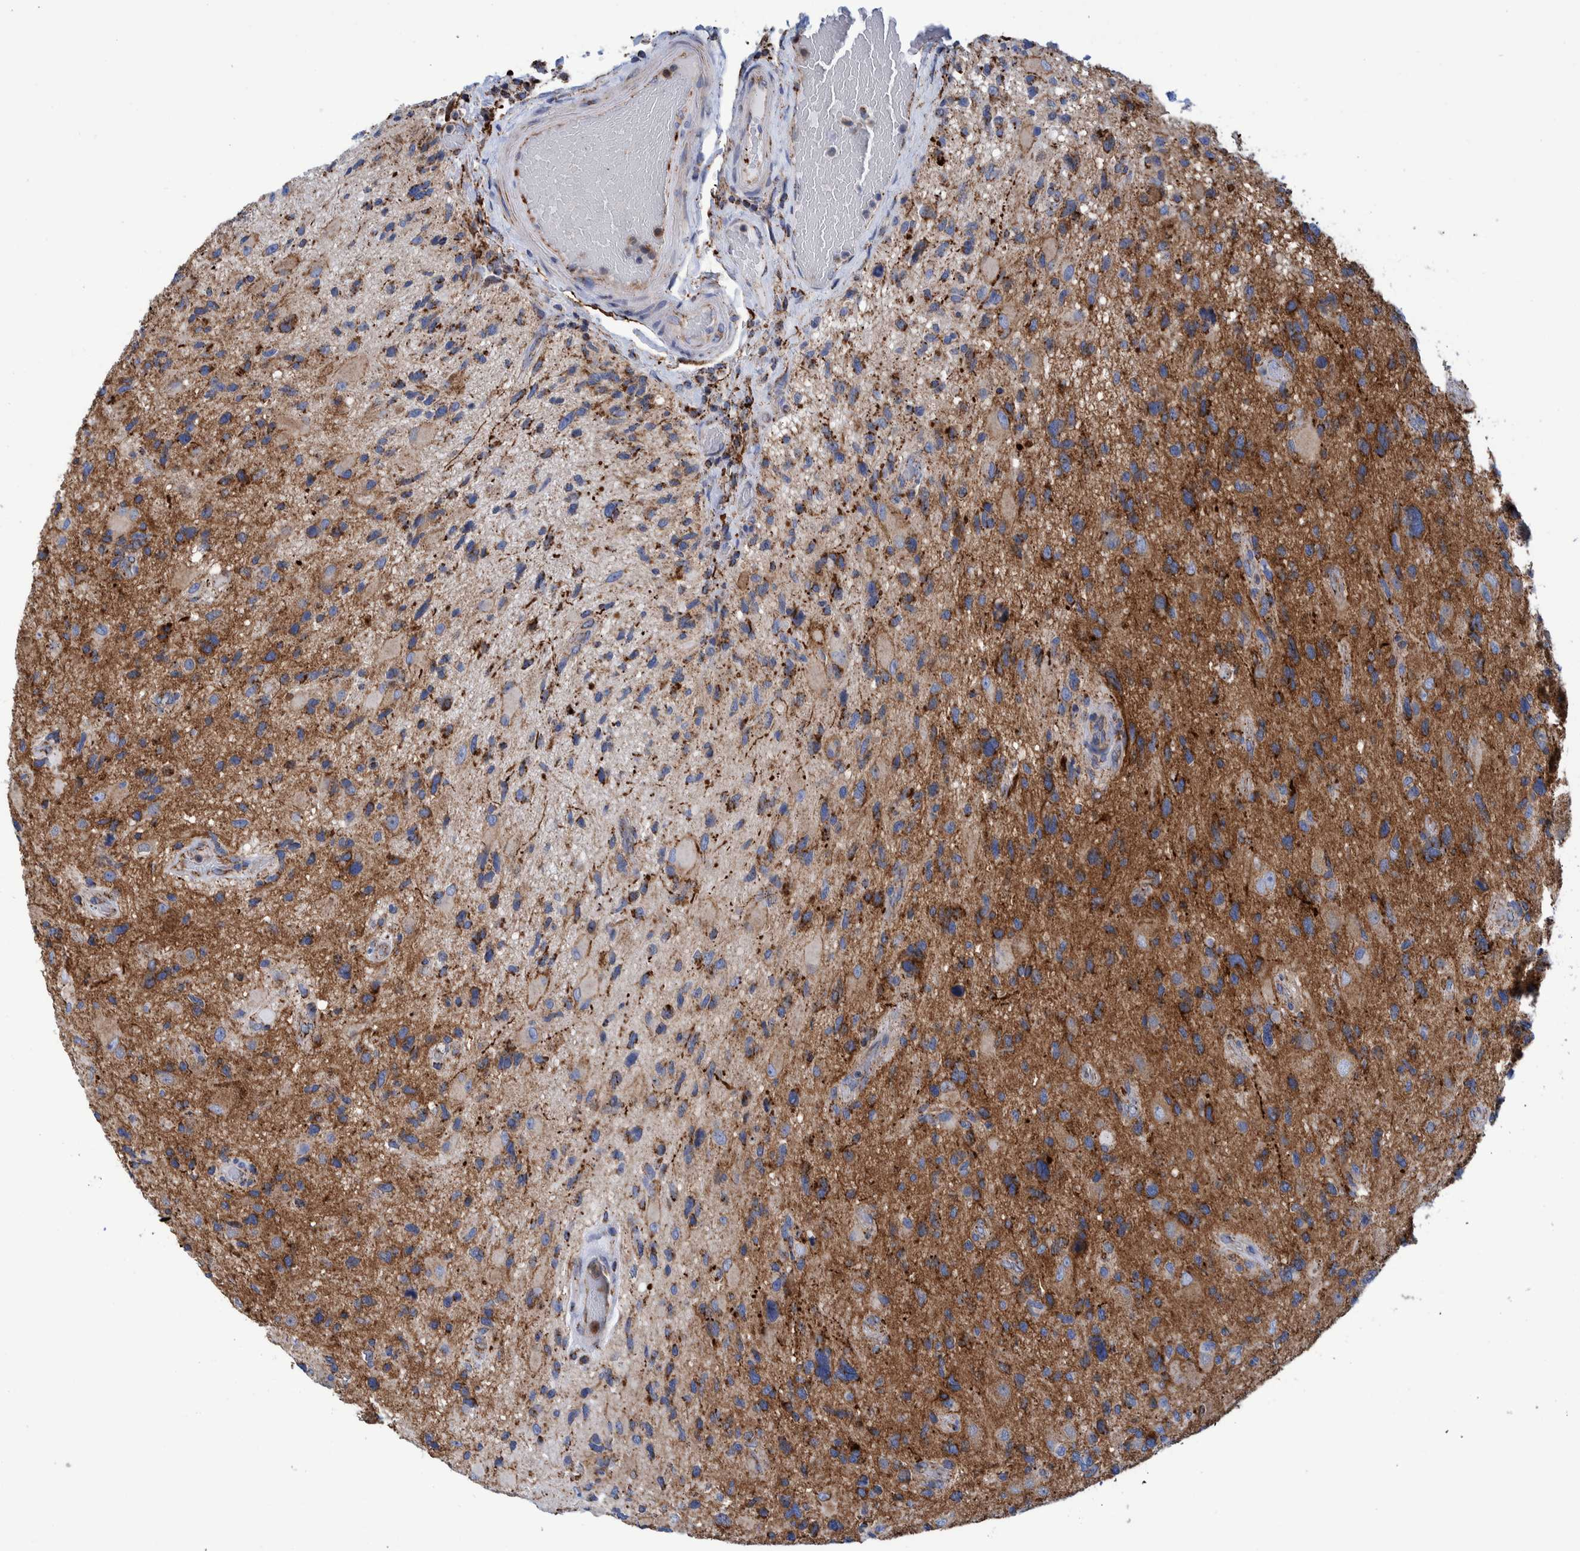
{"staining": {"intensity": "moderate", "quantity": ">75%", "location": "cytoplasmic/membranous"}, "tissue": "glioma", "cell_type": "Tumor cells", "image_type": "cancer", "snomed": [{"axis": "morphology", "description": "Glioma, malignant, High grade"}, {"axis": "topography", "description": "Brain"}], "caption": "Glioma was stained to show a protein in brown. There is medium levels of moderate cytoplasmic/membranous expression in about >75% of tumor cells. (Brightfield microscopy of DAB IHC at high magnification).", "gene": "BZW2", "patient": {"sex": "male", "age": 33}}